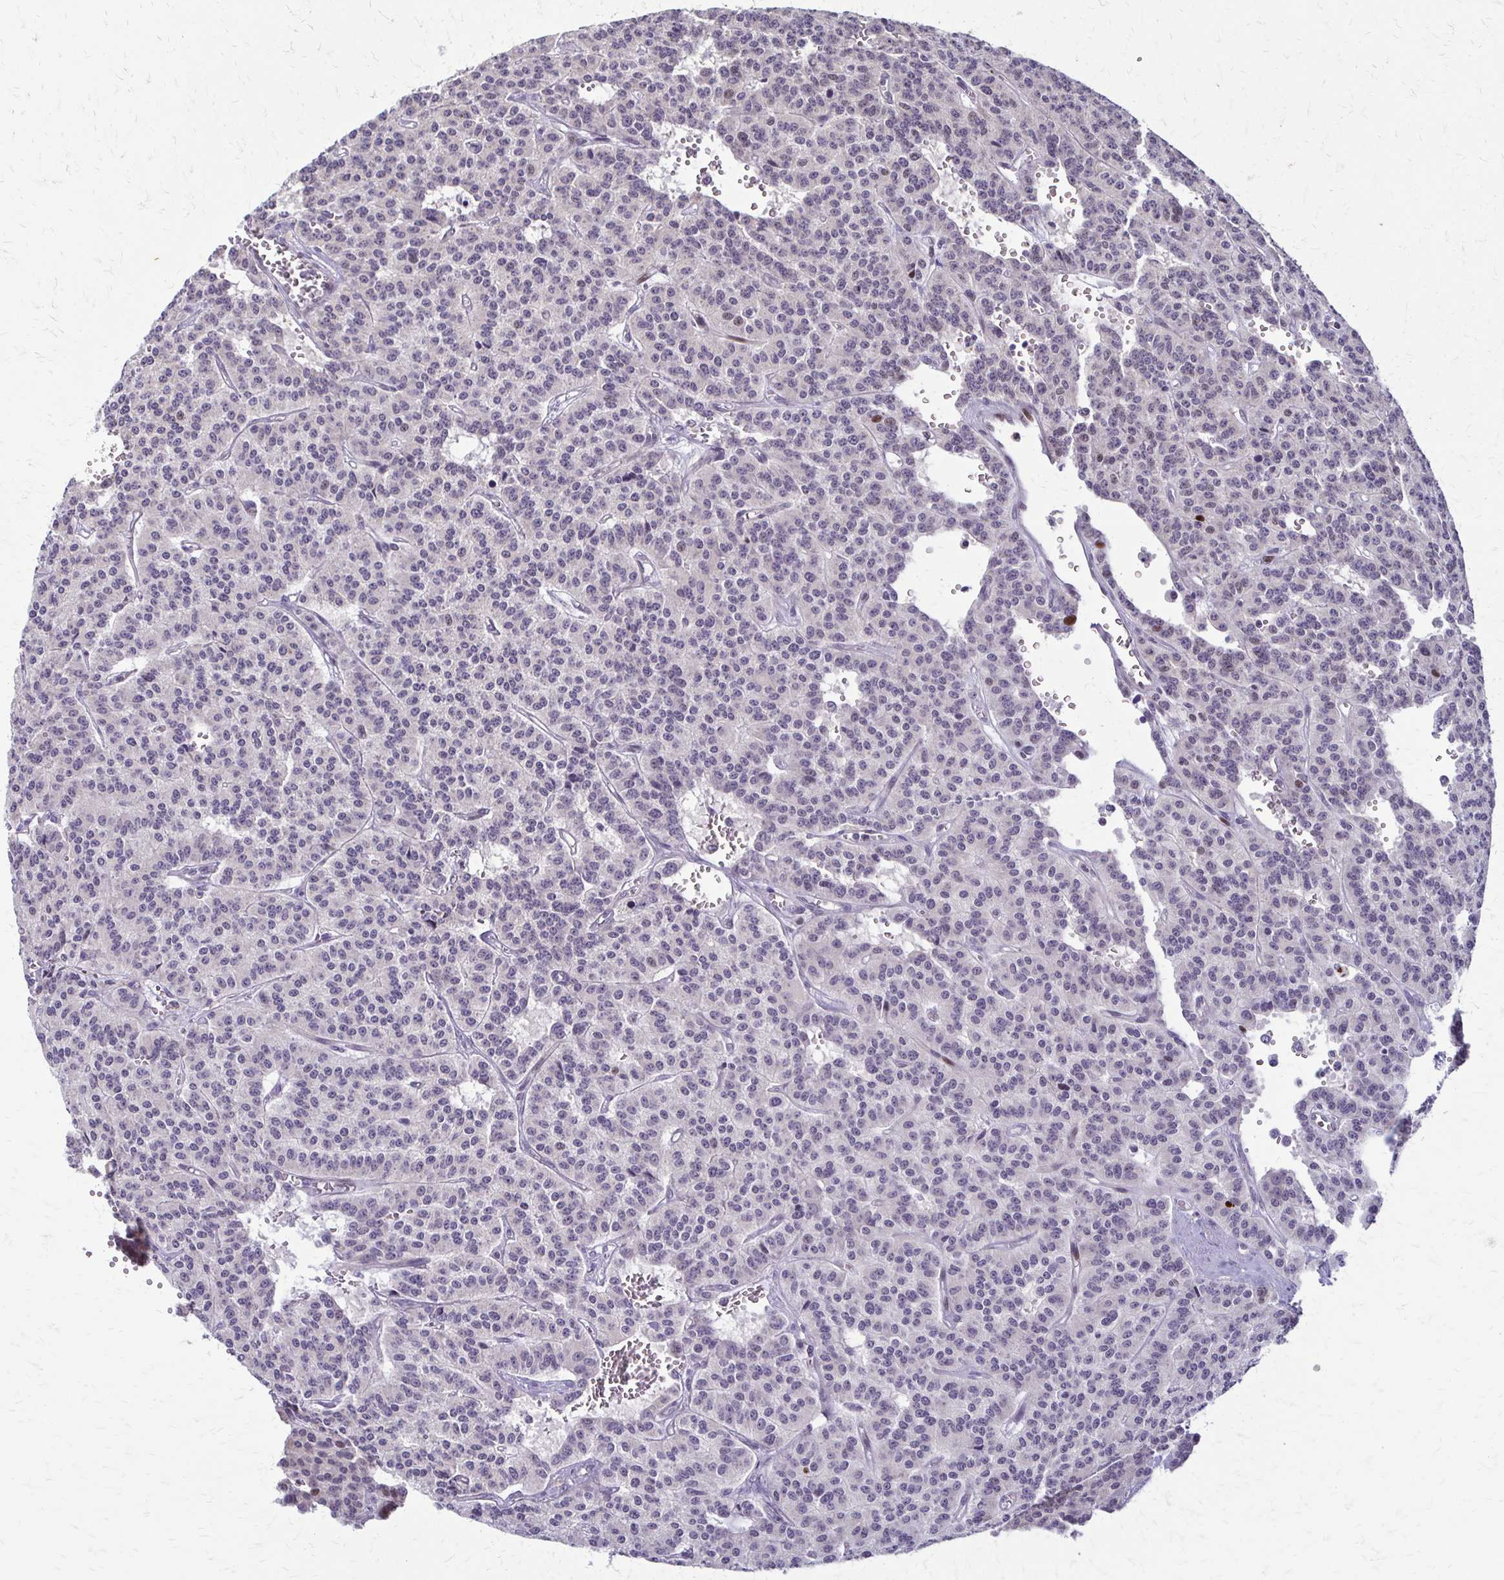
{"staining": {"intensity": "negative", "quantity": "none", "location": "none"}, "tissue": "carcinoid", "cell_type": "Tumor cells", "image_type": "cancer", "snomed": [{"axis": "morphology", "description": "Carcinoid, malignant, NOS"}, {"axis": "topography", "description": "Lung"}], "caption": "Human carcinoid stained for a protein using IHC demonstrates no positivity in tumor cells.", "gene": "TRIR", "patient": {"sex": "female", "age": 71}}